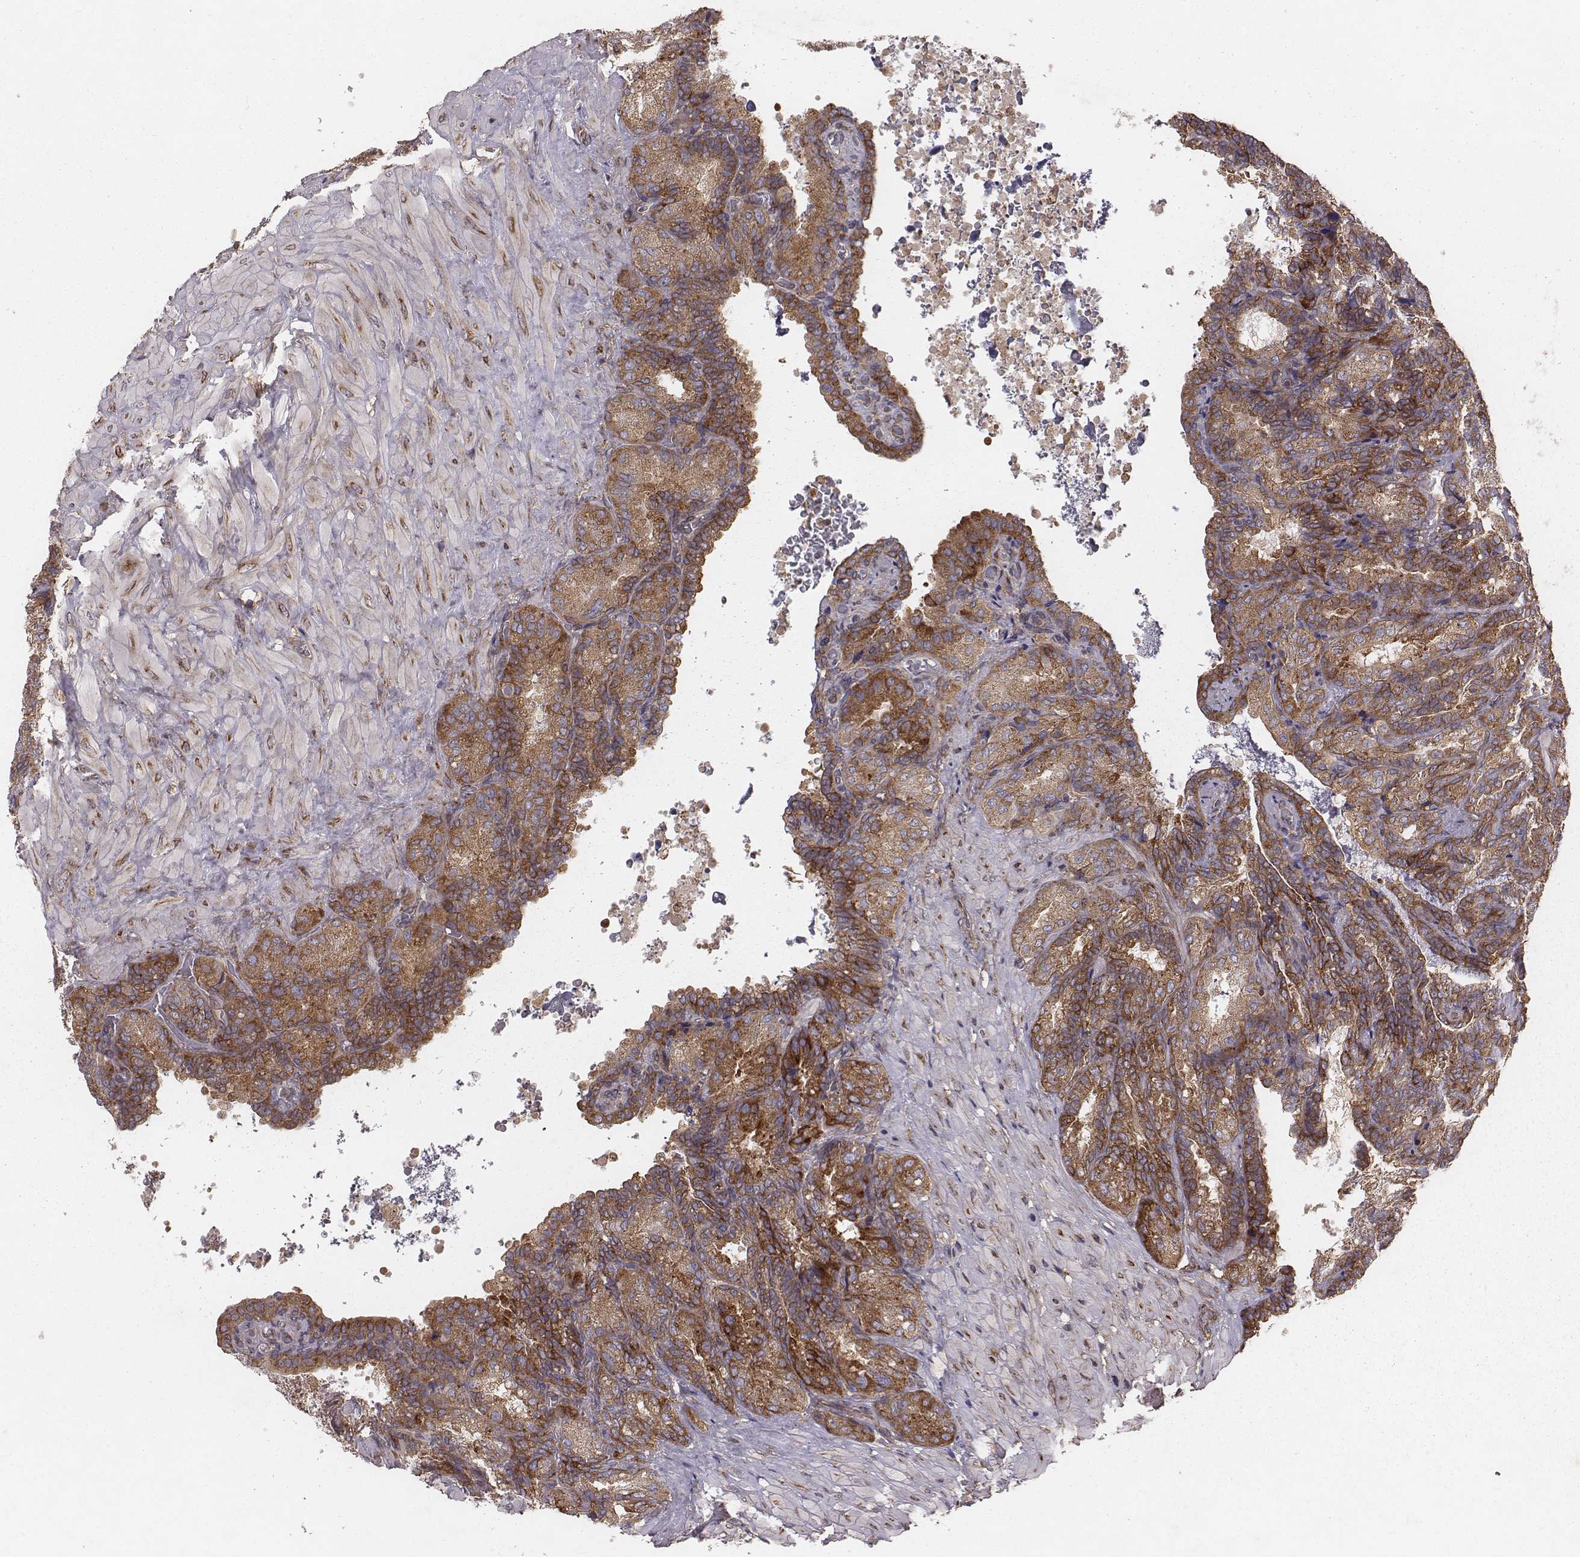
{"staining": {"intensity": "moderate", "quantity": ">75%", "location": "cytoplasmic/membranous"}, "tissue": "seminal vesicle", "cell_type": "Glandular cells", "image_type": "normal", "snomed": [{"axis": "morphology", "description": "Normal tissue, NOS"}, {"axis": "topography", "description": "Seminal veicle"}], "caption": "A medium amount of moderate cytoplasmic/membranous positivity is identified in approximately >75% of glandular cells in unremarkable seminal vesicle.", "gene": "TXLNA", "patient": {"sex": "male", "age": 68}}